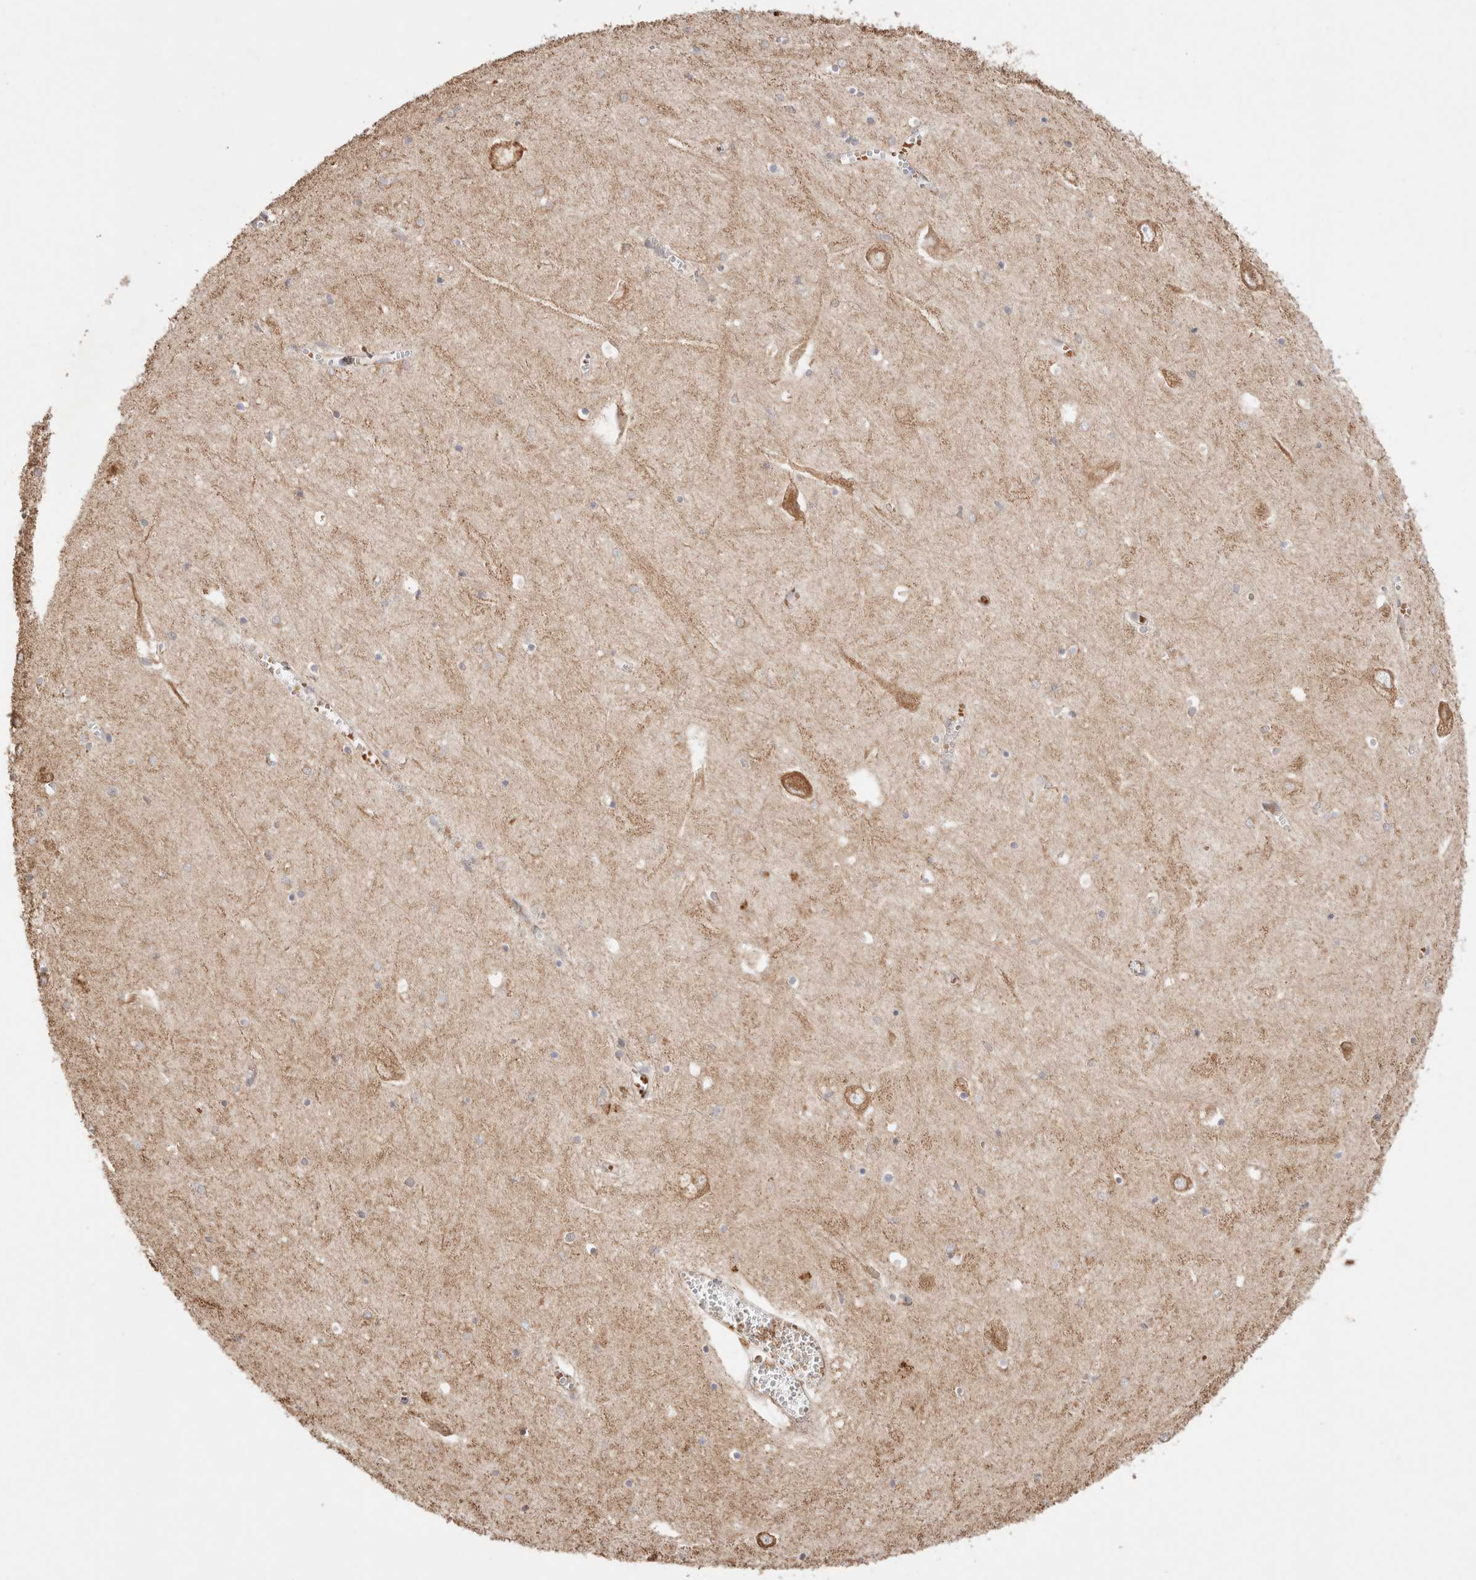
{"staining": {"intensity": "weak", "quantity": "<25%", "location": "cytoplasmic/membranous"}, "tissue": "hippocampus", "cell_type": "Glial cells", "image_type": "normal", "snomed": [{"axis": "morphology", "description": "Normal tissue, NOS"}, {"axis": "topography", "description": "Hippocampus"}], "caption": "This is a micrograph of immunohistochemistry staining of normal hippocampus, which shows no positivity in glial cells.", "gene": "TMPPE", "patient": {"sex": "male", "age": 70}}